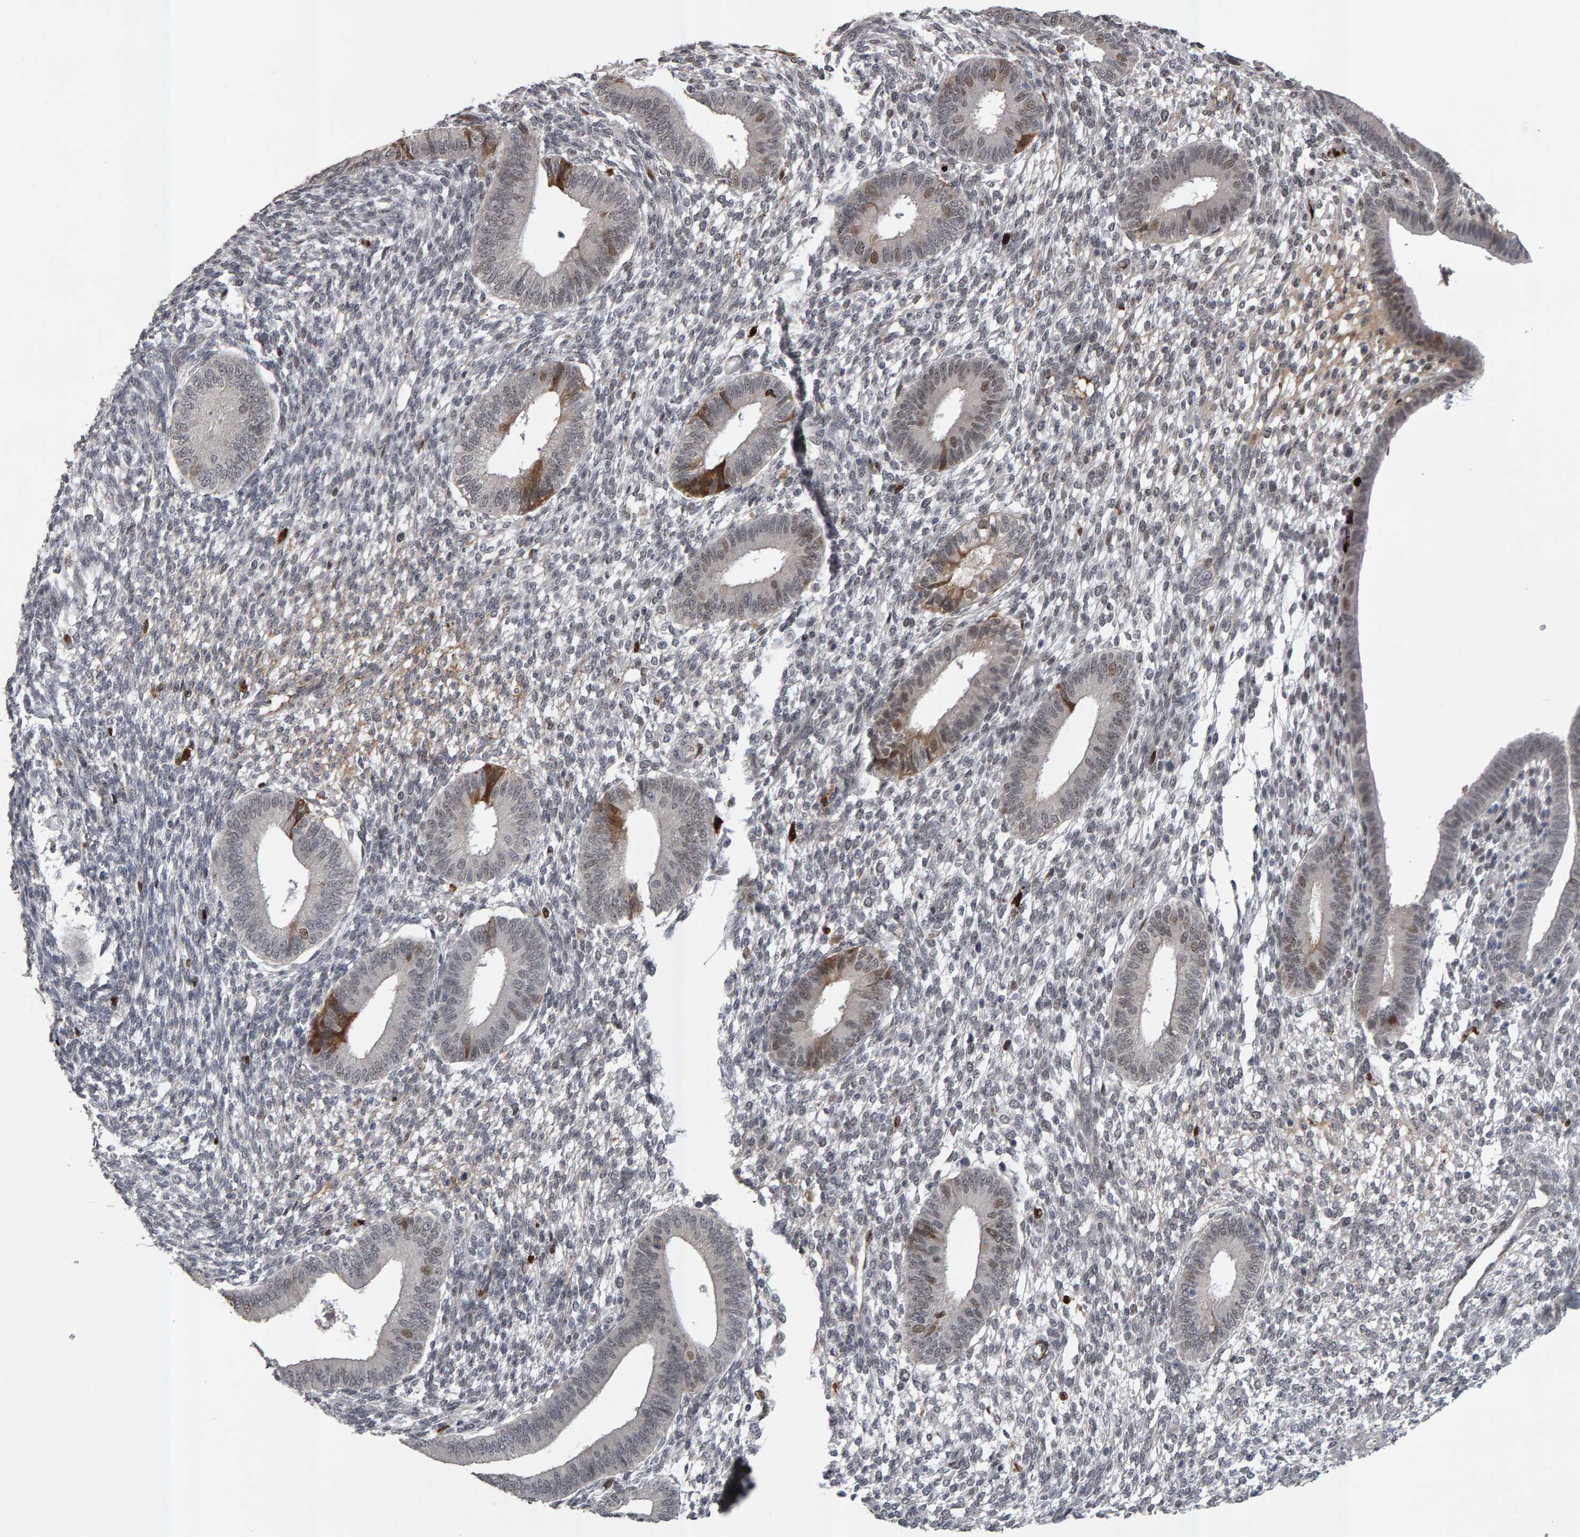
{"staining": {"intensity": "negative", "quantity": "none", "location": "none"}, "tissue": "endometrium", "cell_type": "Cells in endometrial stroma", "image_type": "normal", "snomed": [{"axis": "morphology", "description": "Normal tissue, NOS"}, {"axis": "topography", "description": "Endometrium"}], "caption": "A high-resolution image shows IHC staining of benign endometrium, which exhibits no significant staining in cells in endometrial stroma.", "gene": "IPO8", "patient": {"sex": "female", "age": 46}}